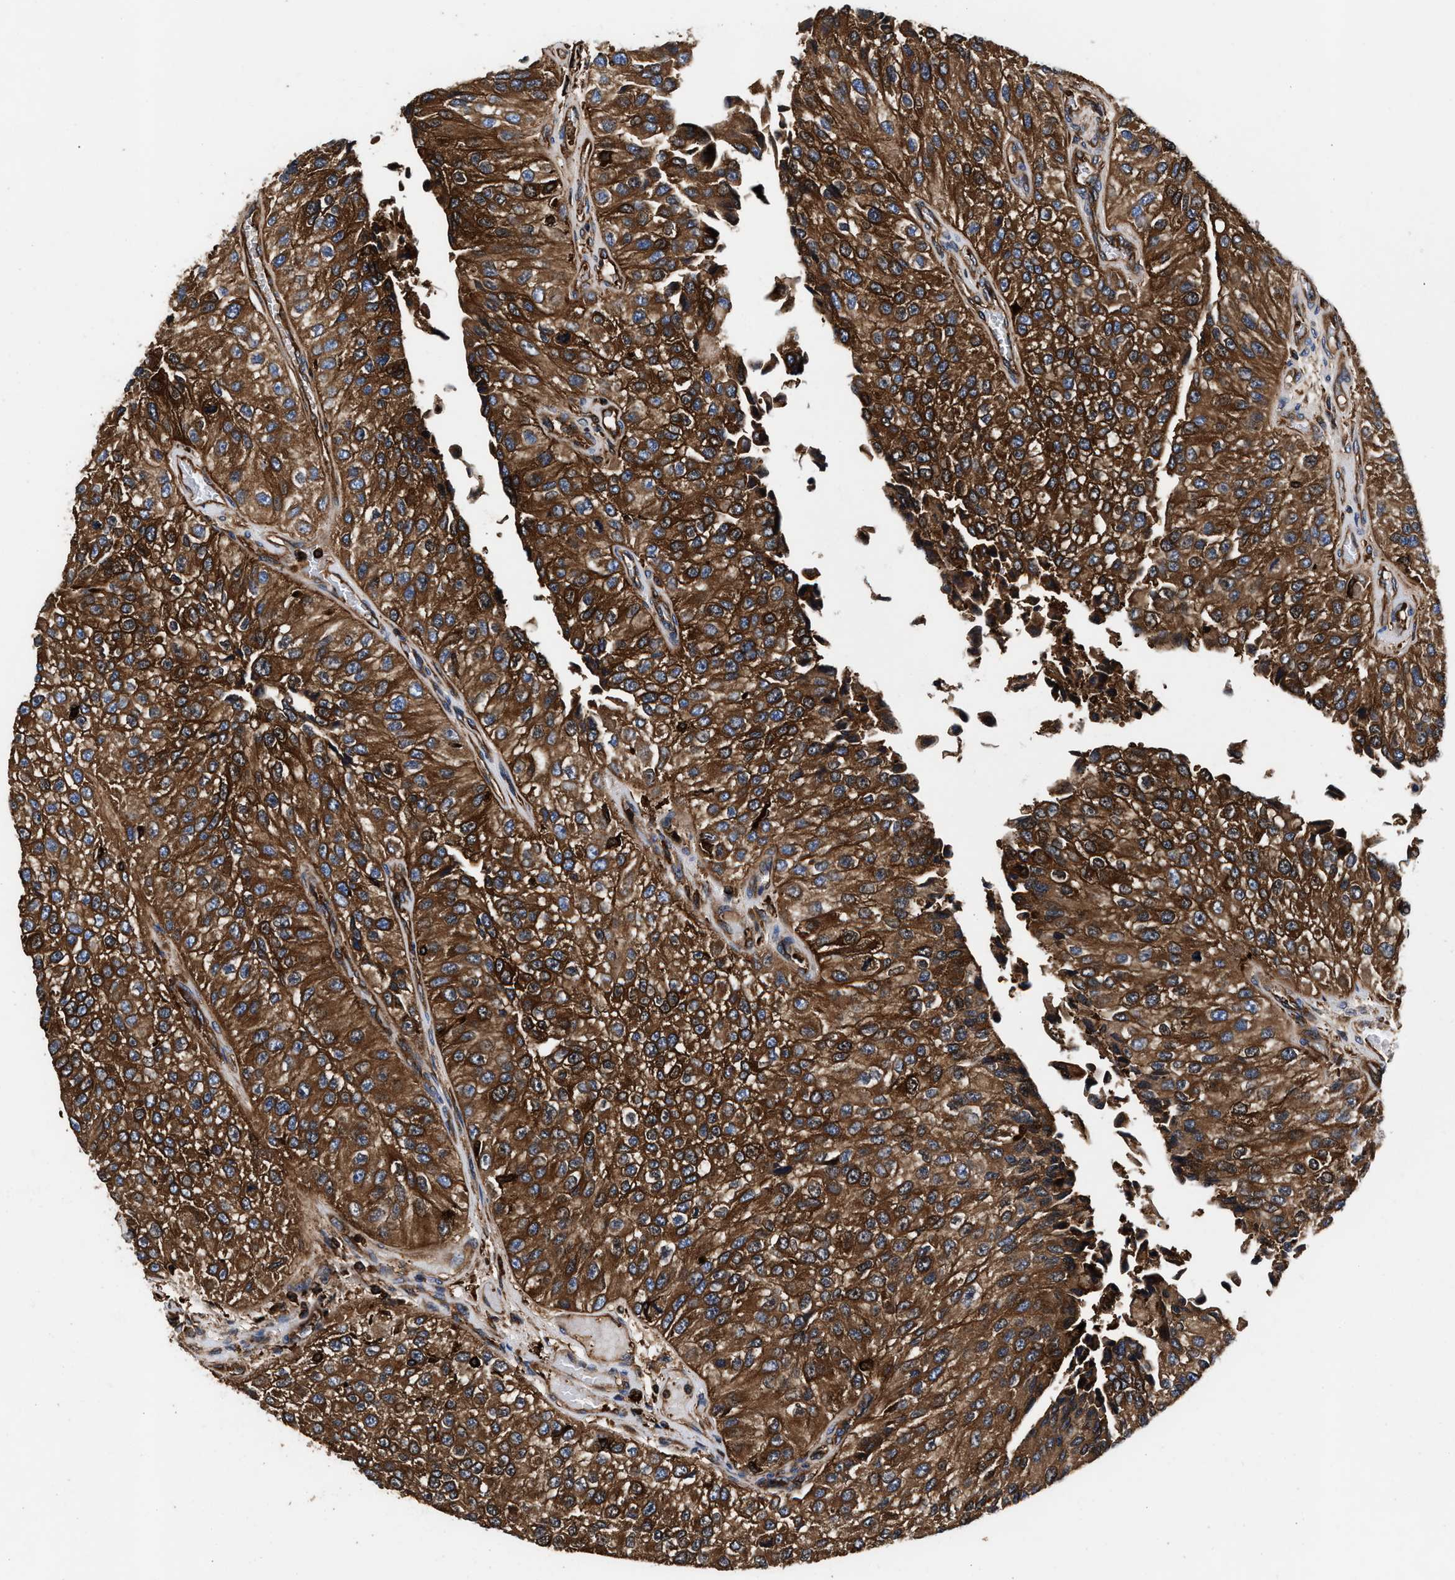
{"staining": {"intensity": "strong", "quantity": ">75%", "location": "cytoplasmic/membranous"}, "tissue": "urothelial cancer", "cell_type": "Tumor cells", "image_type": "cancer", "snomed": [{"axis": "morphology", "description": "Urothelial carcinoma, High grade"}, {"axis": "topography", "description": "Kidney"}, {"axis": "topography", "description": "Urinary bladder"}], "caption": "Immunohistochemistry (IHC) (DAB) staining of human urothelial cancer reveals strong cytoplasmic/membranous protein positivity in about >75% of tumor cells.", "gene": "KYAT1", "patient": {"sex": "male", "age": 77}}